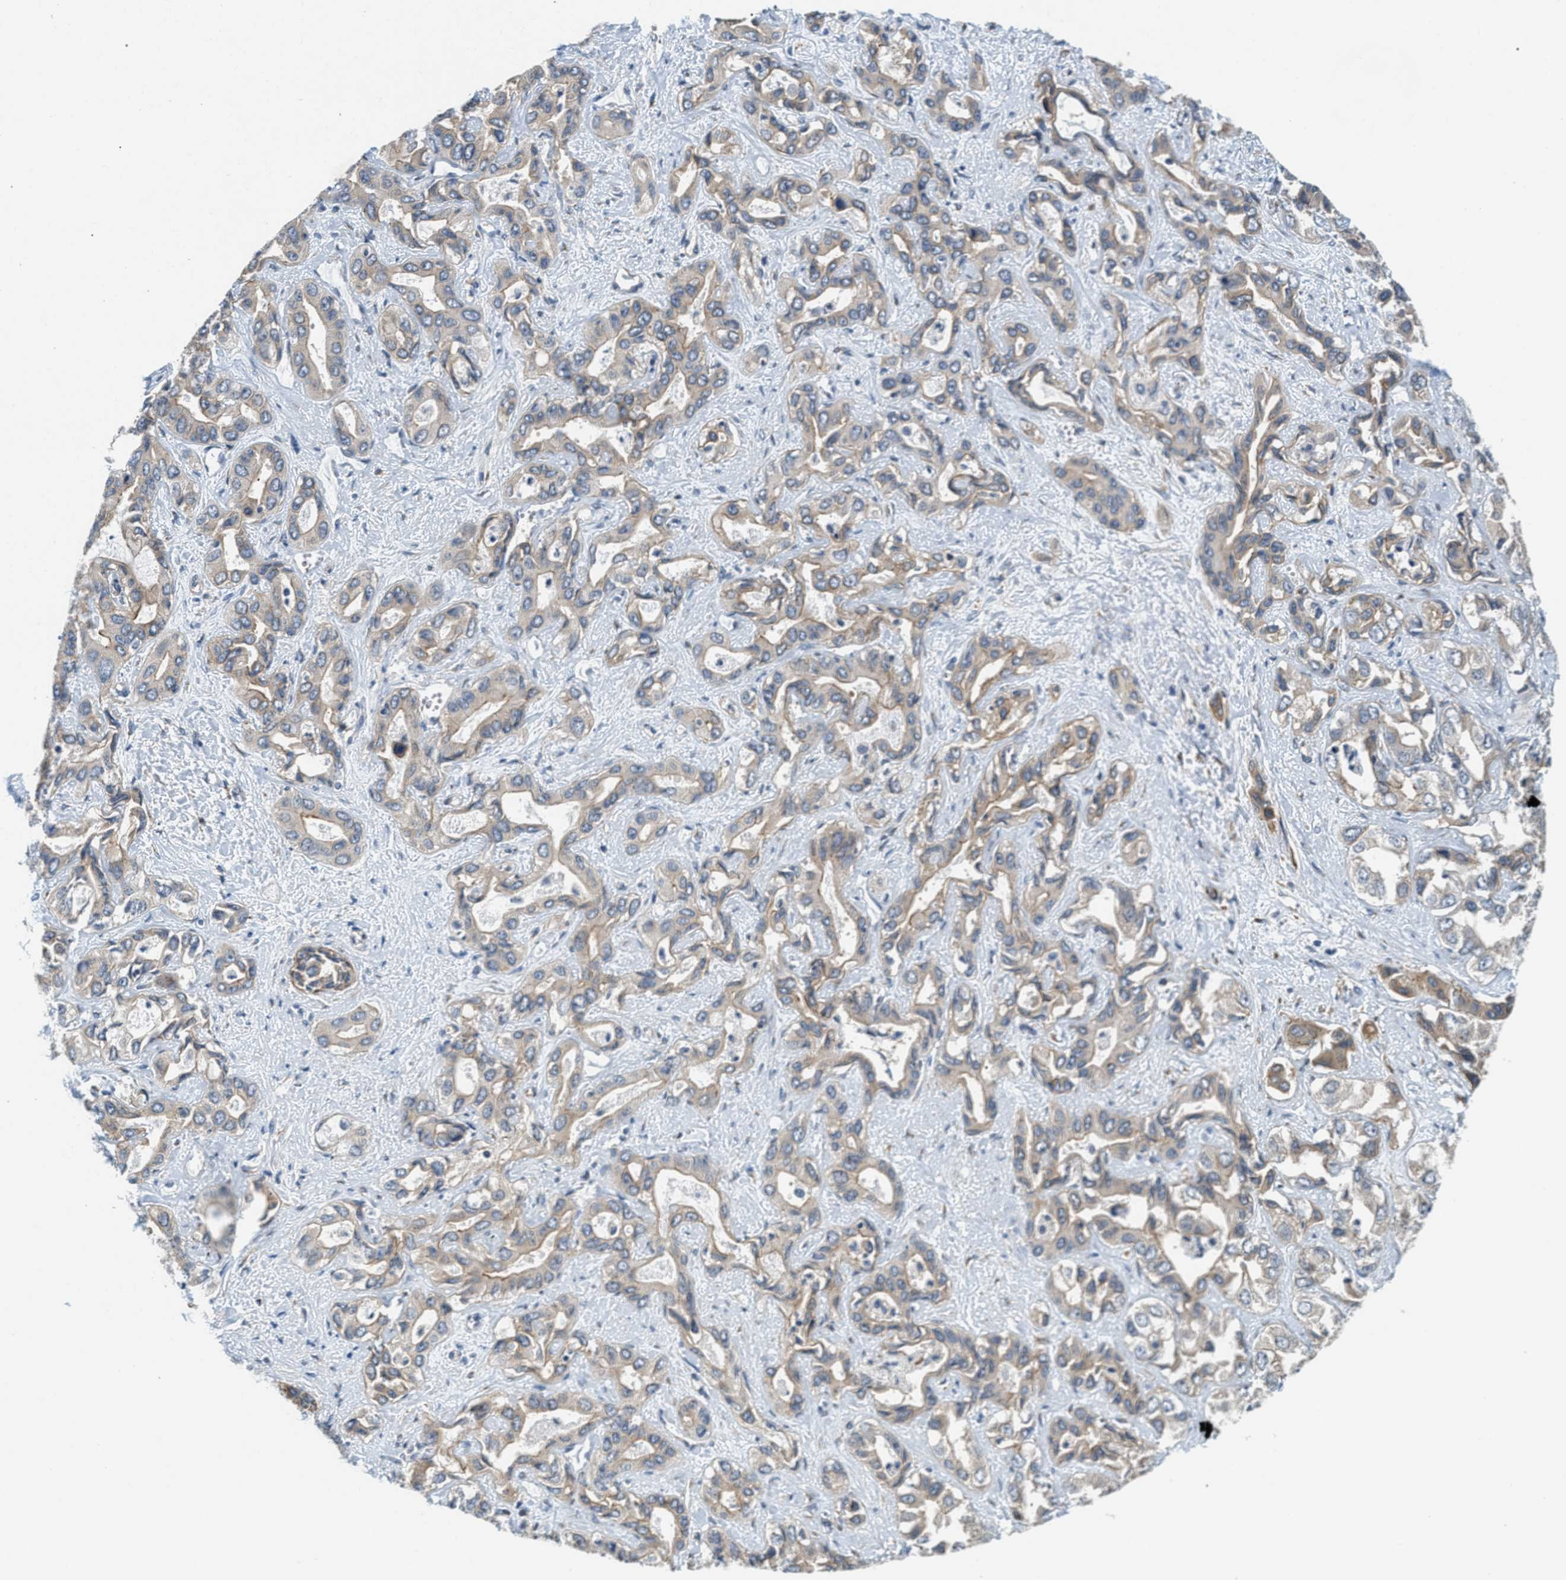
{"staining": {"intensity": "moderate", "quantity": "25%-75%", "location": "cytoplasmic/membranous"}, "tissue": "liver cancer", "cell_type": "Tumor cells", "image_type": "cancer", "snomed": [{"axis": "morphology", "description": "Cholangiocarcinoma"}, {"axis": "topography", "description": "Liver"}], "caption": "A photomicrograph of human liver cholangiocarcinoma stained for a protein exhibits moderate cytoplasmic/membranous brown staining in tumor cells.", "gene": "ALOX12", "patient": {"sex": "female", "age": 52}}